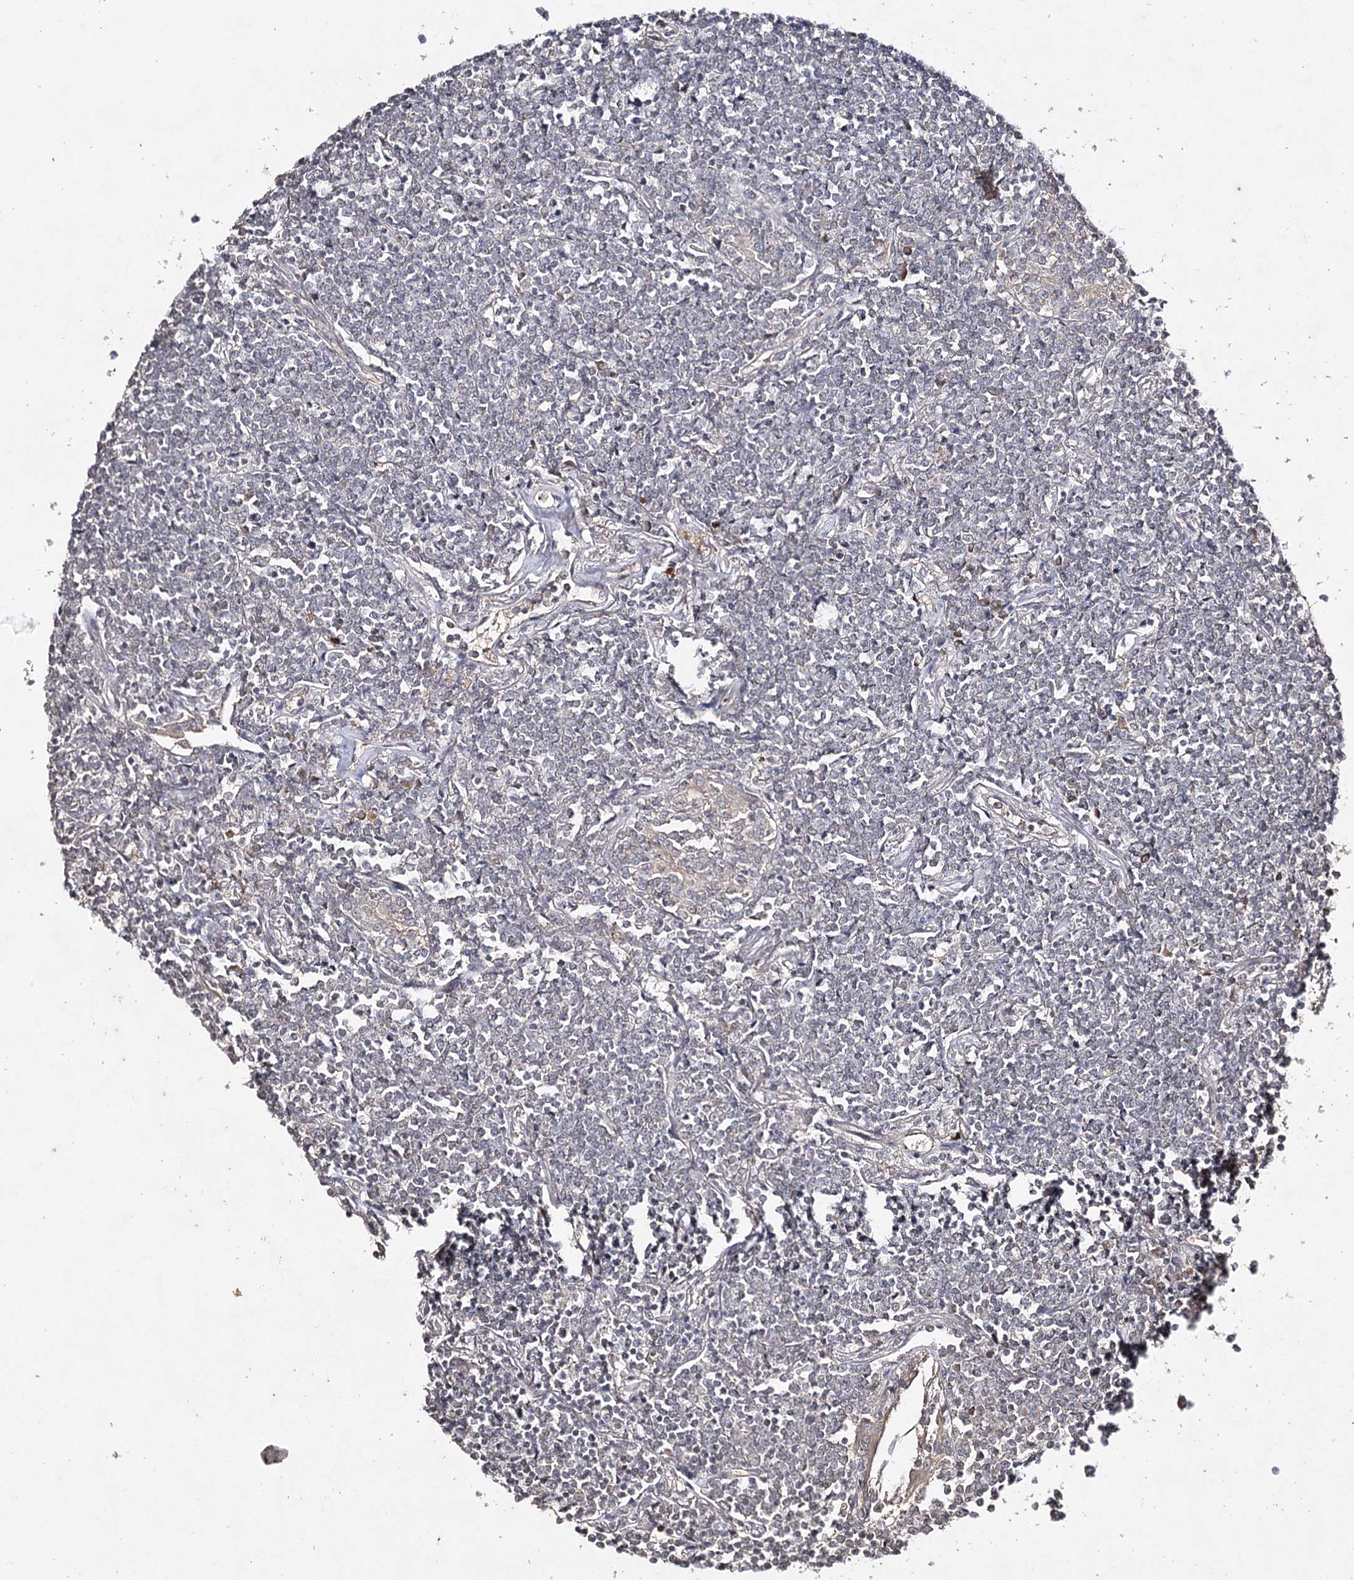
{"staining": {"intensity": "negative", "quantity": "none", "location": "none"}, "tissue": "lymphoma", "cell_type": "Tumor cells", "image_type": "cancer", "snomed": [{"axis": "morphology", "description": "Malignant lymphoma, non-Hodgkin's type, Low grade"}, {"axis": "topography", "description": "Lung"}], "caption": "Human lymphoma stained for a protein using immunohistochemistry demonstrates no staining in tumor cells.", "gene": "SYNGR3", "patient": {"sex": "female", "age": 71}}